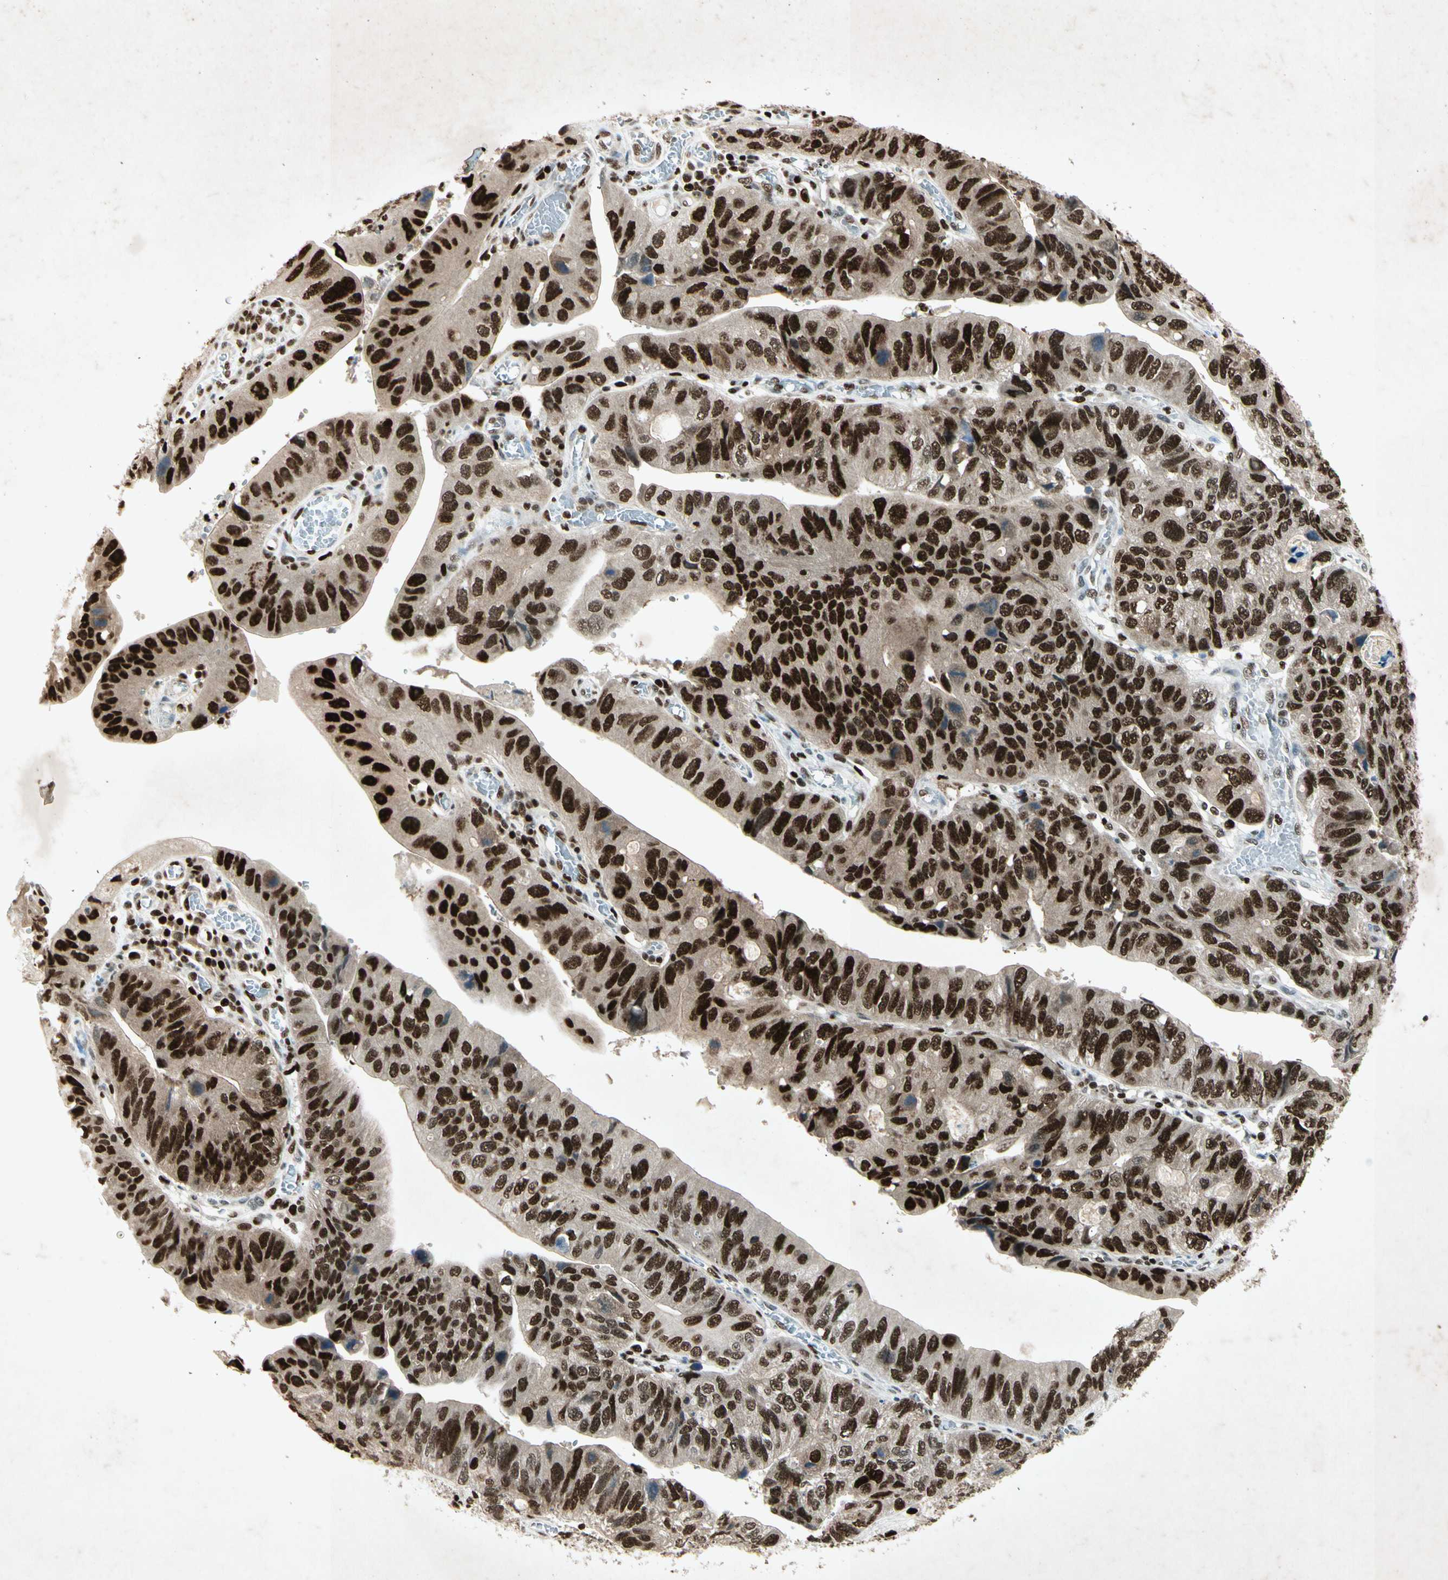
{"staining": {"intensity": "strong", "quantity": ">75%", "location": "nuclear"}, "tissue": "stomach cancer", "cell_type": "Tumor cells", "image_type": "cancer", "snomed": [{"axis": "morphology", "description": "Adenocarcinoma, NOS"}, {"axis": "topography", "description": "Stomach"}], "caption": "The micrograph demonstrates a brown stain indicating the presence of a protein in the nuclear of tumor cells in stomach cancer (adenocarcinoma).", "gene": "RNF43", "patient": {"sex": "male", "age": 59}}